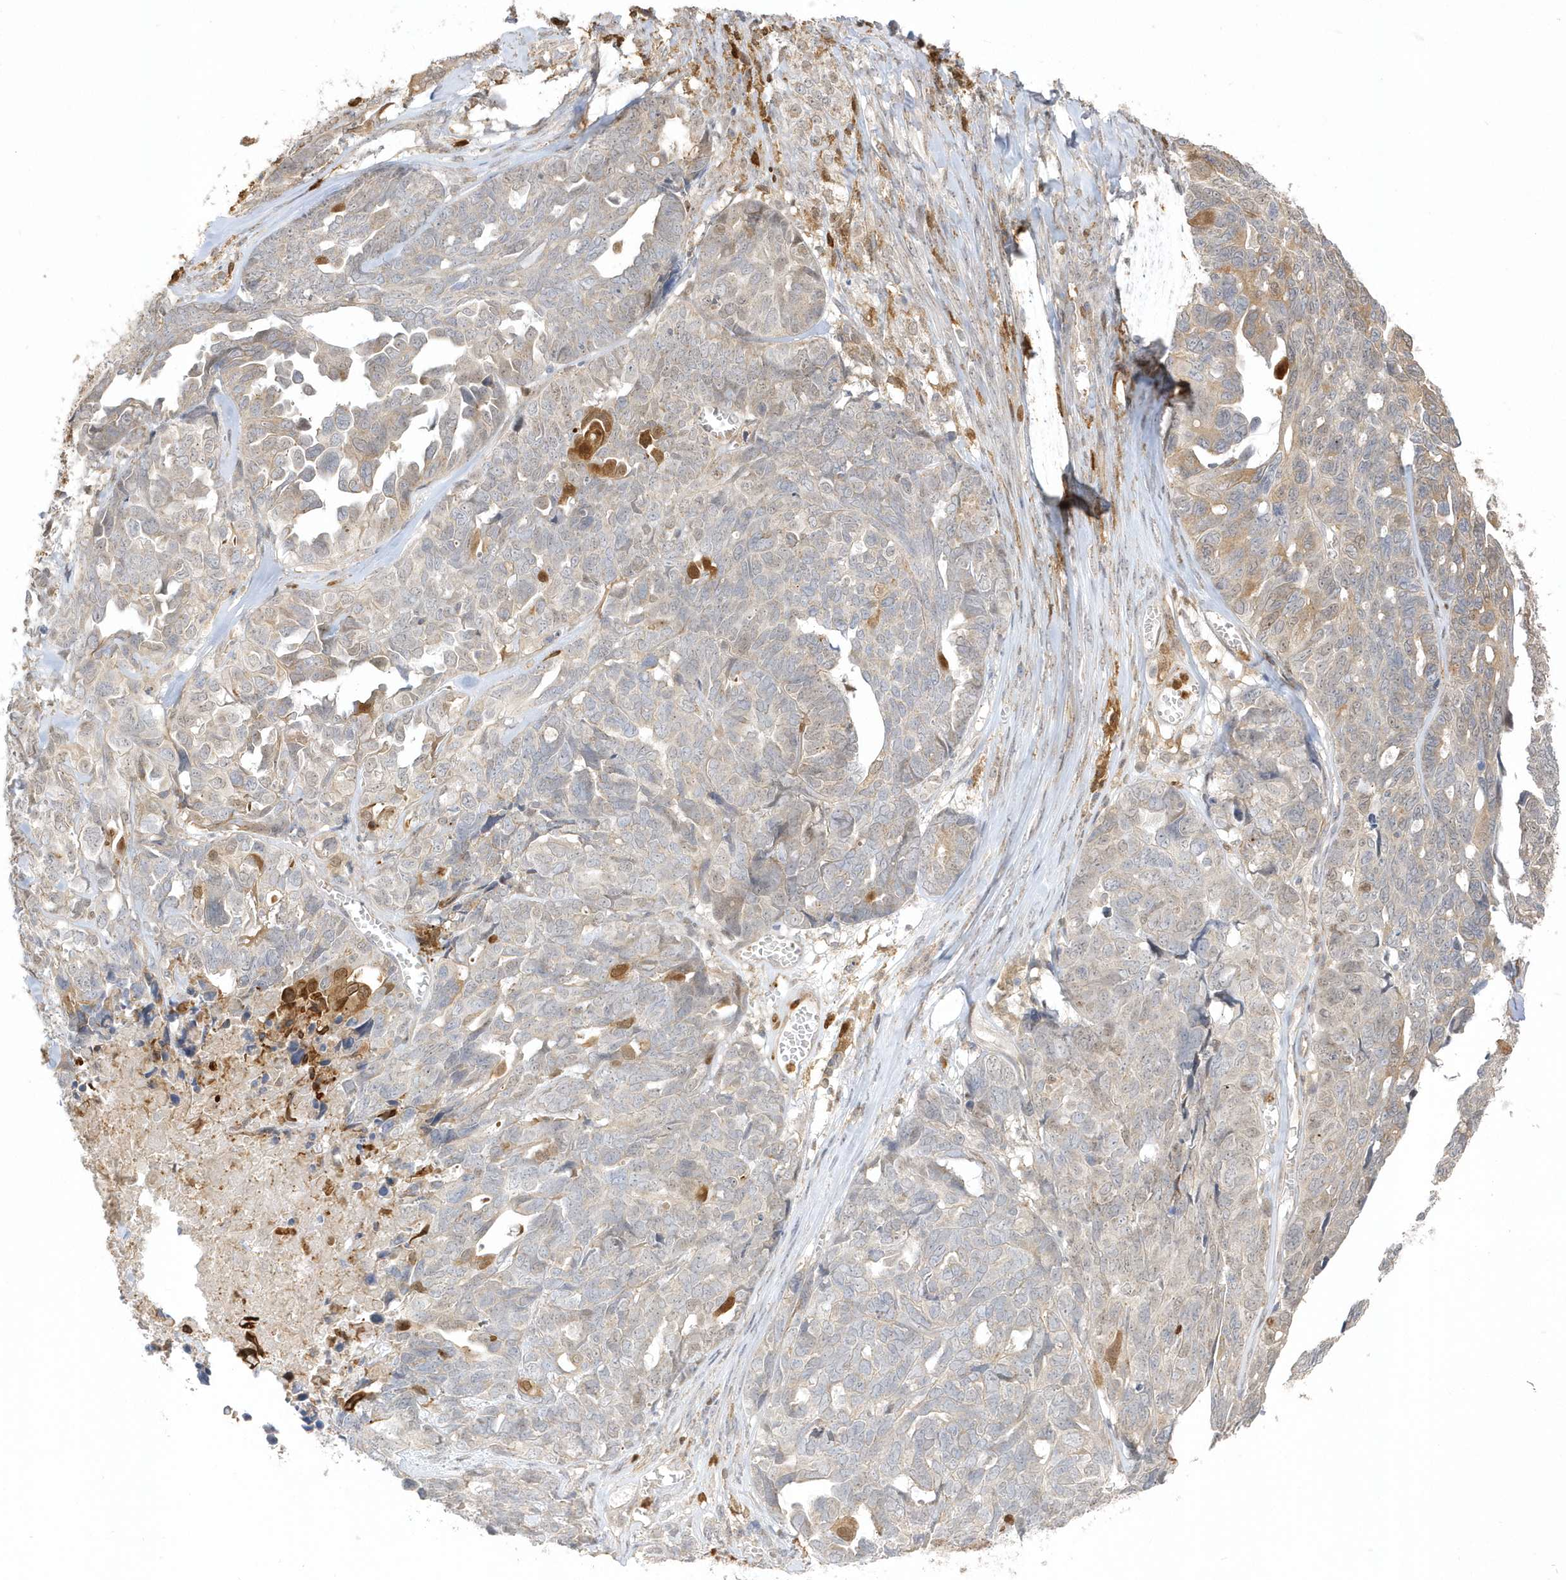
{"staining": {"intensity": "weak", "quantity": "25%-75%", "location": "cytoplasmic/membranous"}, "tissue": "ovarian cancer", "cell_type": "Tumor cells", "image_type": "cancer", "snomed": [{"axis": "morphology", "description": "Cystadenocarcinoma, serous, NOS"}, {"axis": "topography", "description": "Ovary"}], "caption": "Brown immunohistochemical staining in ovarian cancer demonstrates weak cytoplasmic/membranous positivity in approximately 25%-75% of tumor cells.", "gene": "NAF1", "patient": {"sex": "female", "age": 79}}